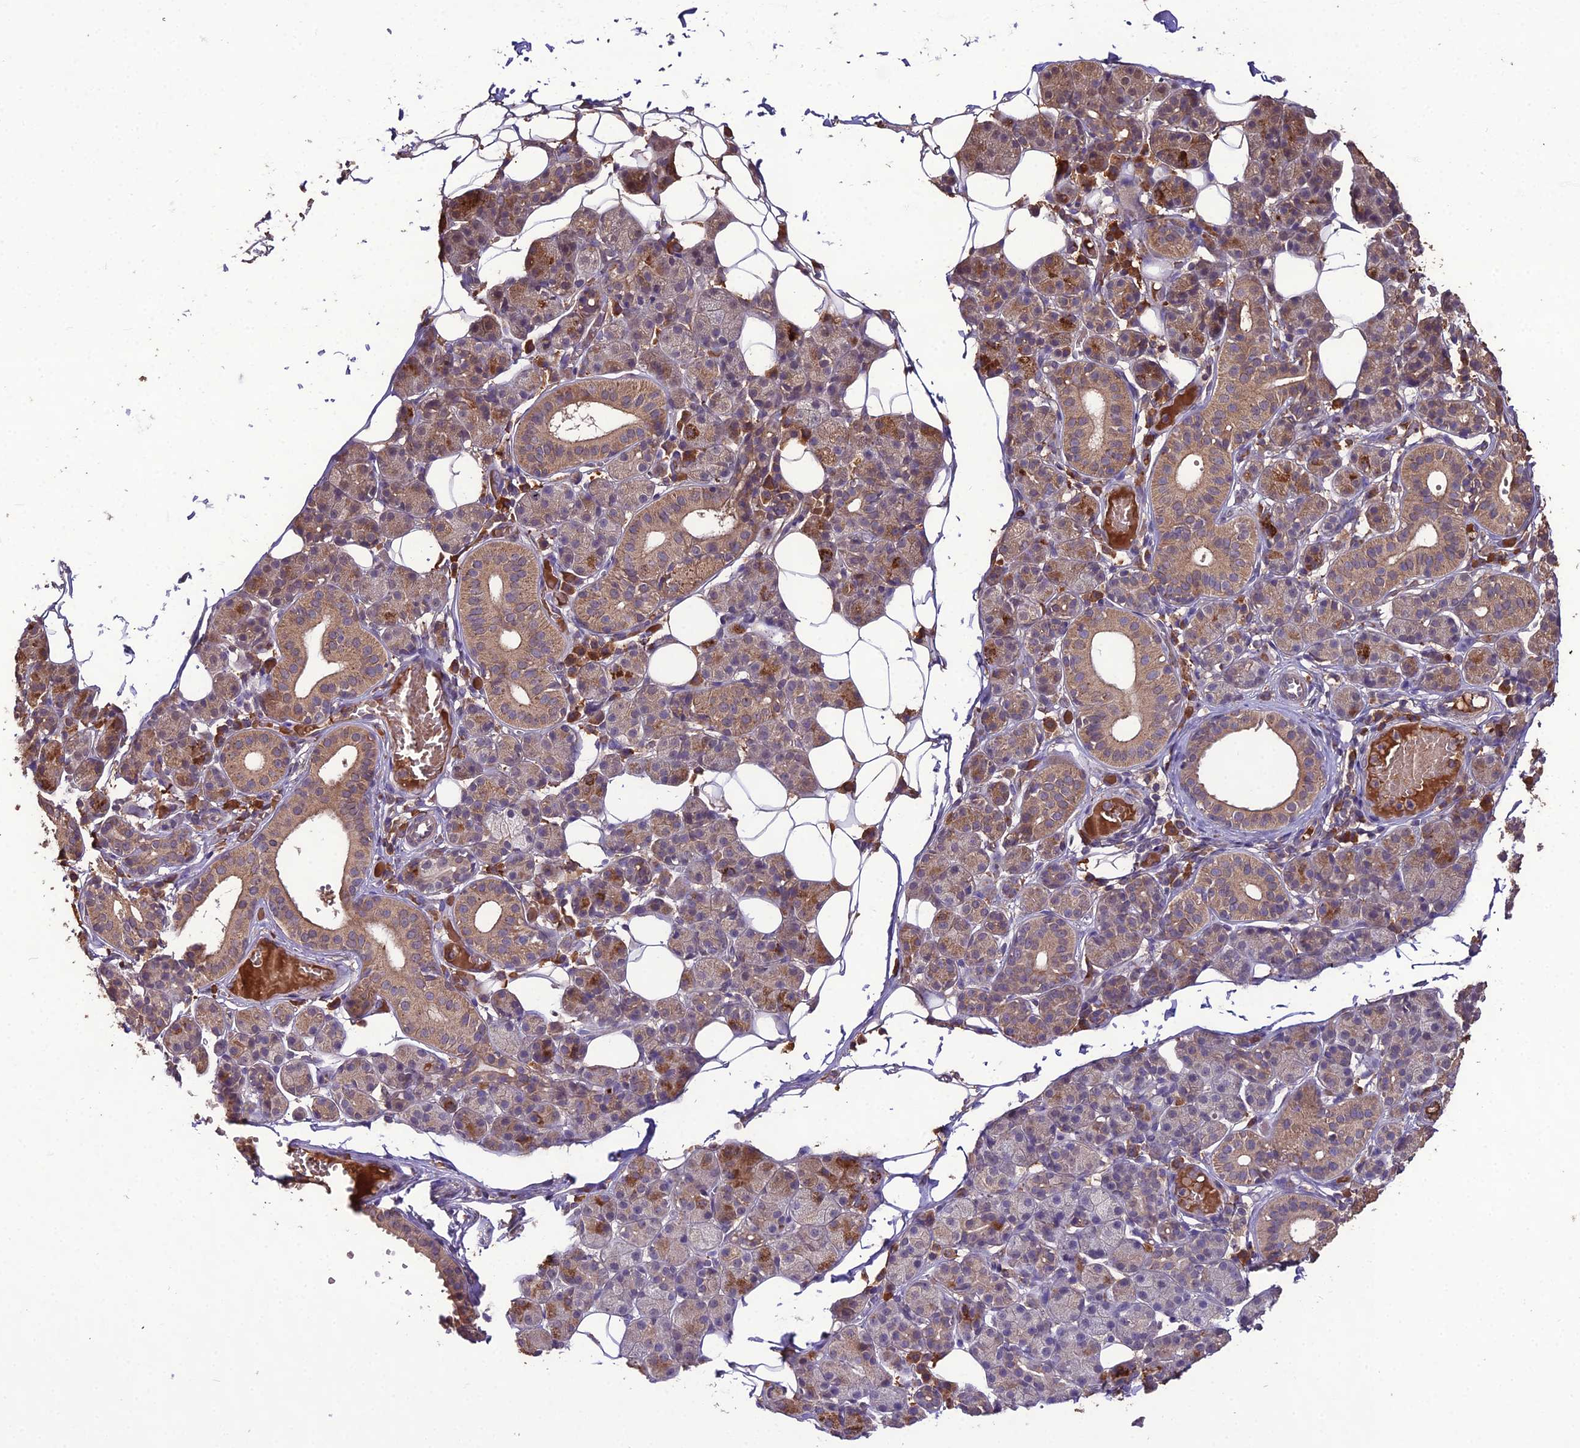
{"staining": {"intensity": "moderate", "quantity": ">75%", "location": "cytoplasmic/membranous"}, "tissue": "salivary gland", "cell_type": "Glandular cells", "image_type": "normal", "snomed": [{"axis": "morphology", "description": "Normal tissue, NOS"}, {"axis": "topography", "description": "Salivary gland"}], "caption": "This is an image of immunohistochemistry (IHC) staining of benign salivary gland, which shows moderate staining in the cytoplasmic/membranous of glandular cells.", "gene": "KCTD16", "patient": {"sex": "female", "age": 33}}